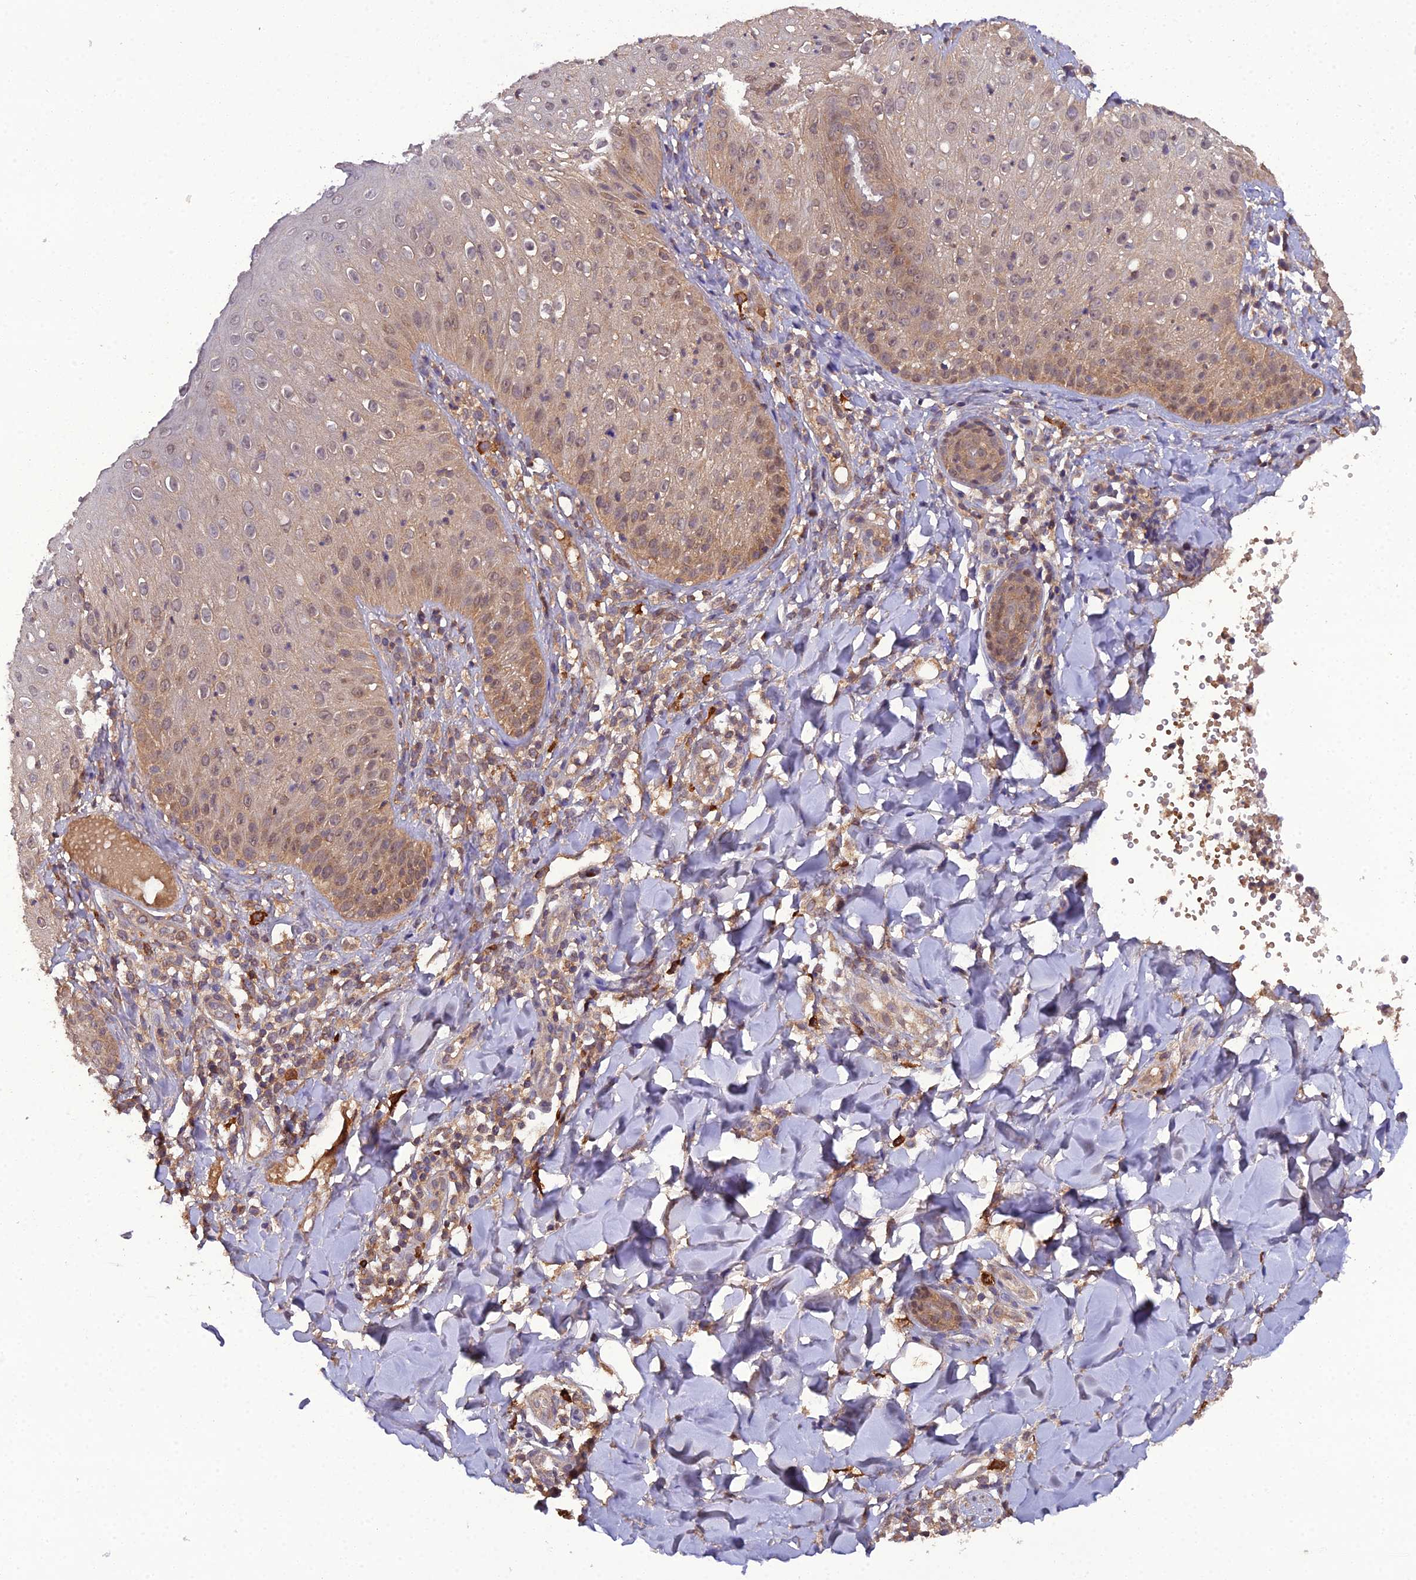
{"staining": {"intensity": "moderate", "quantity": "<25%", "location": "cytoplasmic/membranous"}, "tissue": "skin", "cell_type": "Epidermal cells", "image_type": "normal", "snomed": [{"axis": "morphology", "description": "Normal tissue, NOS"}, {"axis": "morphology", "description": "Inflammation, NOS"}, {"axis": "topography", "description": "Soft tissue"}, {"axis": "topography", "description": "Anal"}], "caption": "Immunohistochemical staining of benign human skin displays moderate cytoplasmic/membranous protein staining in approximately <25% of epidermal cells.", "gene": "TMEM258", "patient": {"sex": "female", "age": 15}}